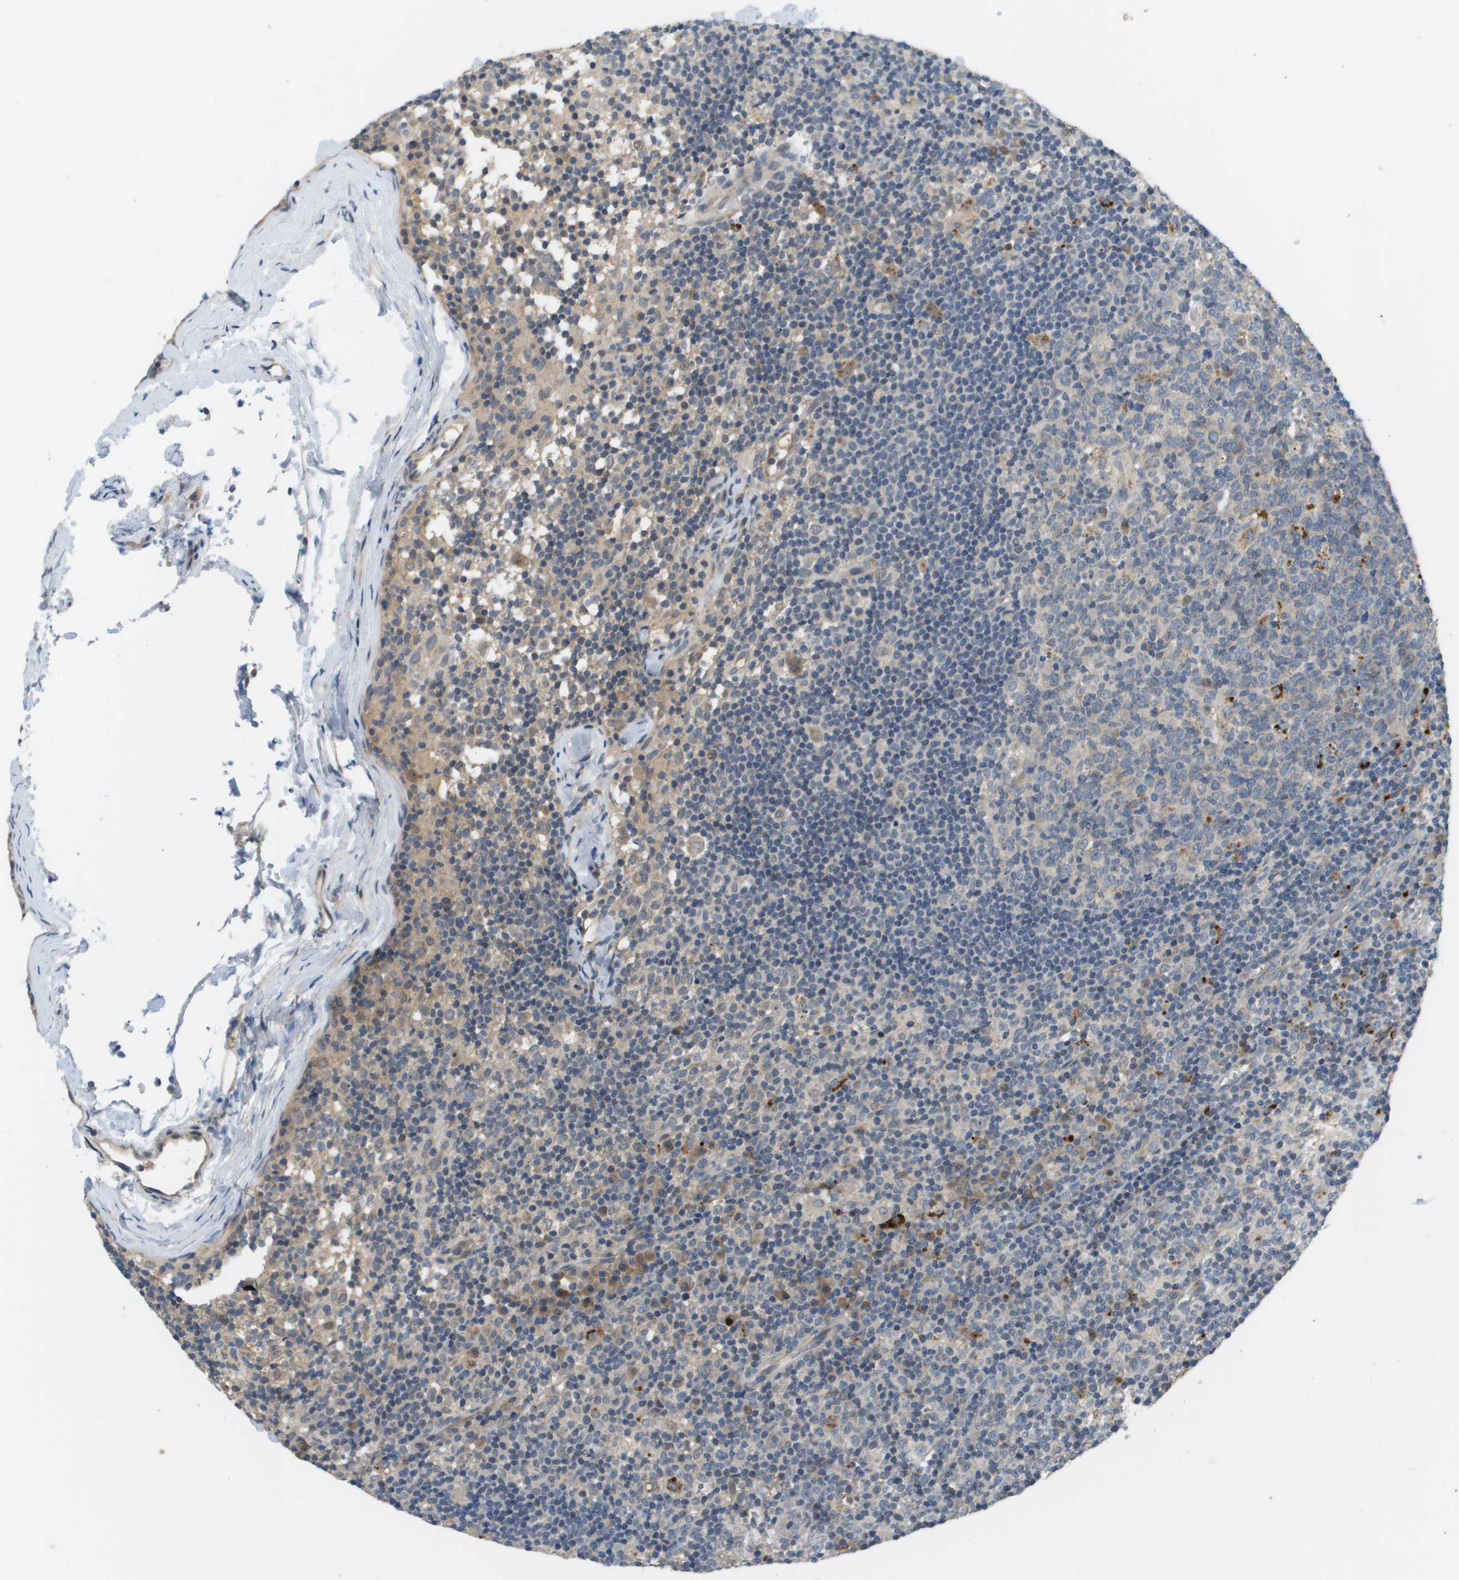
{"staining": {"intensity": "weak", "quantity": "<25%", "location": "cytoplasmic/membranous"}, "tissue": "lymph node", "cell_type": "Germinal center cells", "image_type": "normal", "snomed": [{"axis": "morphology", "description": "Normal tissue, NOS"}, {"axis": "morphology", "description": "Inflammation, NOS"}, {"axis": "topography", "description": "Lymph node"}], "caption": "DAB (3,3'-diaminobenzidine) immunohistochemical staining of benign lymph node exhibits no significant positivity in germinal center cells.", "gene": "SLC25A20", "patient": {"sex": "male", "age": 55}}